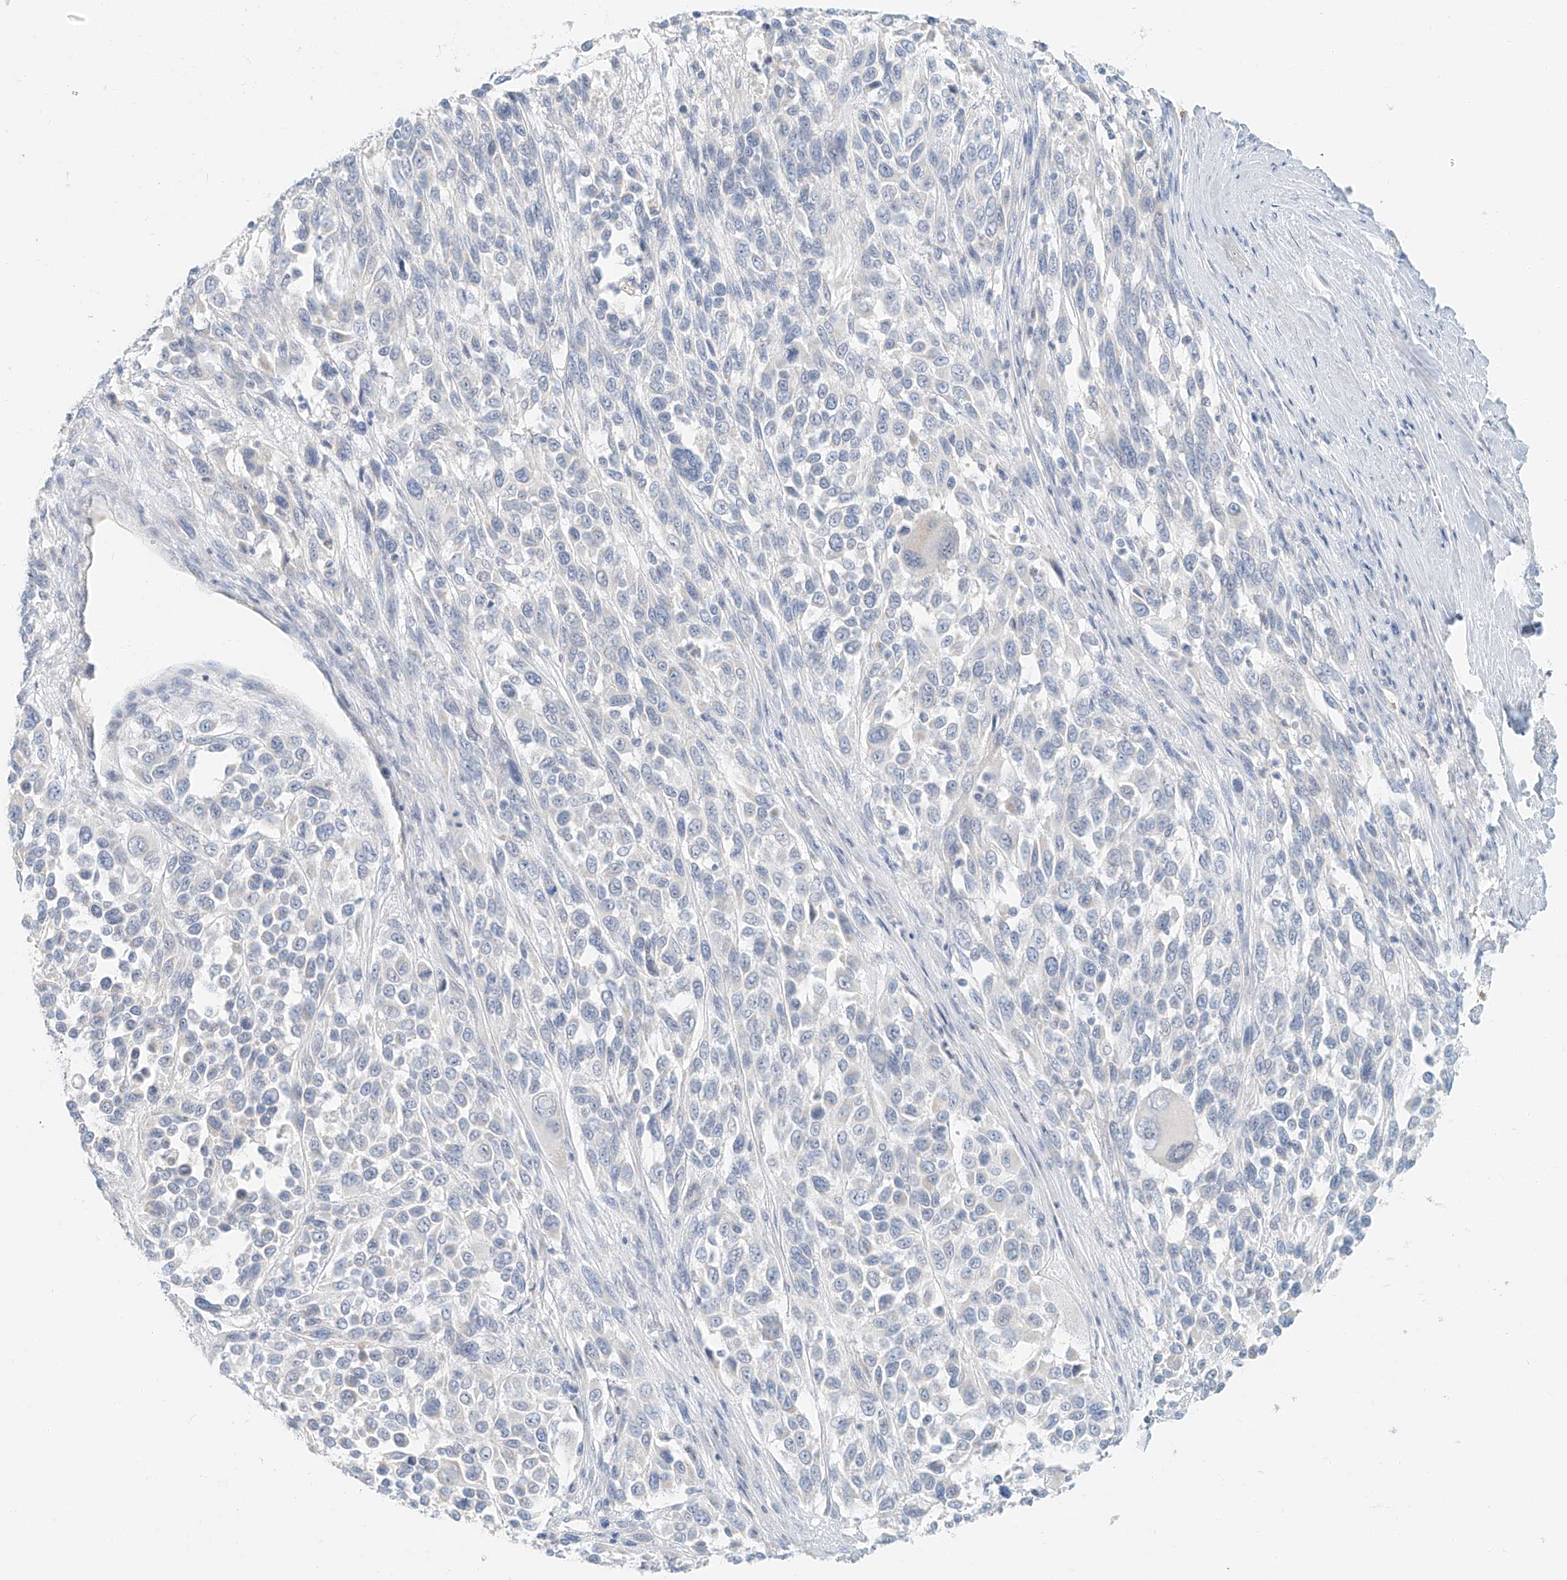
{"staining": {"intensity": "negative", "quantity": "none", "location": "none"}, "tissue": "melanoma", "cell_type": "Tumor cells", "image_type": "cancer", "snomed": [{"axis": "morphology", "description": "Malignant melanoma, Metastatic site"}, {"axis": "topography", "description": "Lymph node"}], "caption": "The micrograph reveals no staining of tumor cells in melanoma.", "gene": "PGC", "patient": {"sex": "male", "age": 61}}